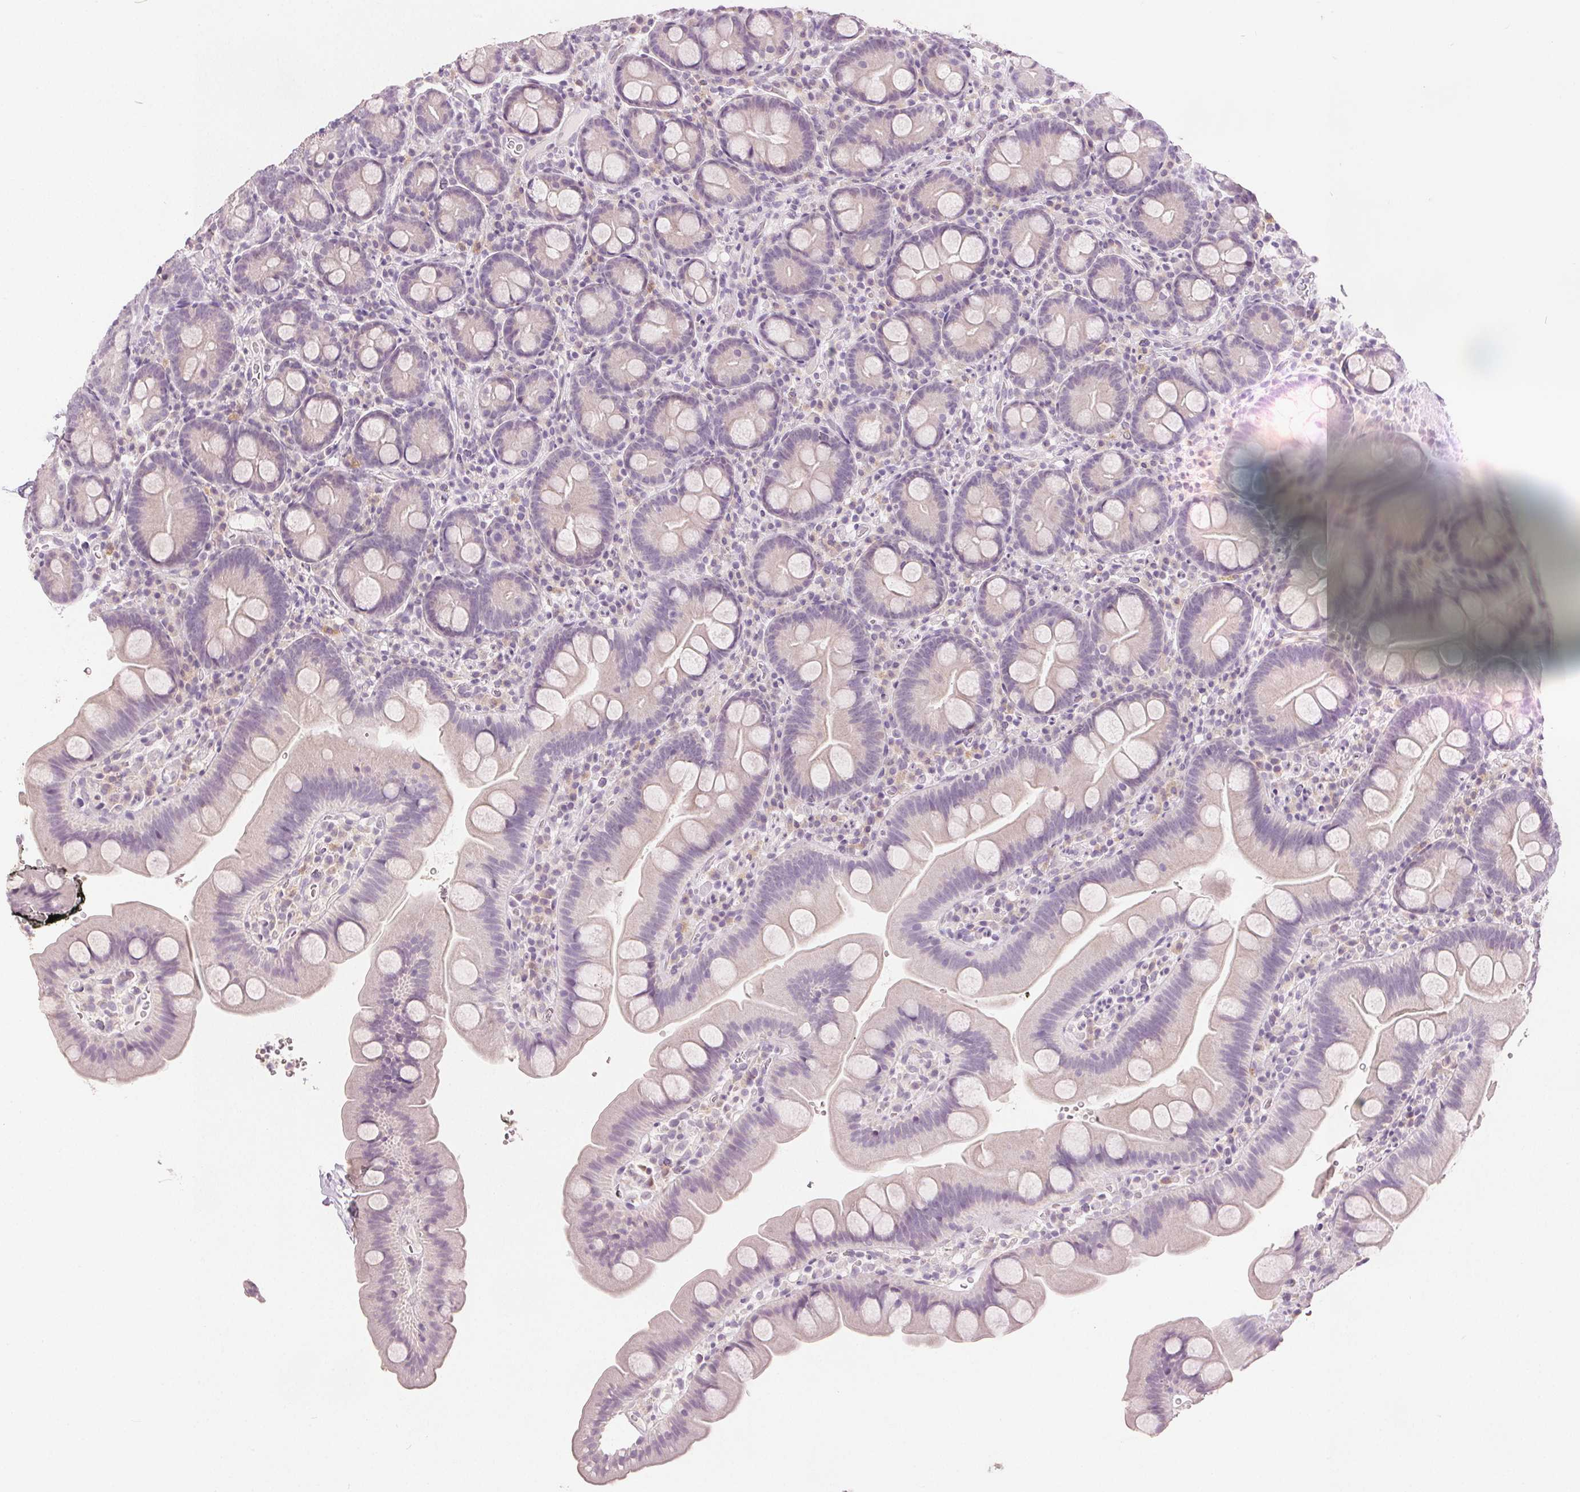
{"staining": {"intensity": "negative", "quantity": "none", "location": "none"}, "tissue": "small intestine", "cell_type": "Glandular cells", "image_type": "normal", "snomed": [{"axis": "morphology", "description": "Normal tissue, NOS"}, {"axis": "topography", "description": "Small intestine"}], "caption": "Immunohistochemistry image of unremarkable small intestine: small intestine stained with DAB (3,3'-diaminobenzidine) reveals no significant protein expression in glandular cells.", "gene": "CA12", "patient": {"sex": "female", "age": 68}}